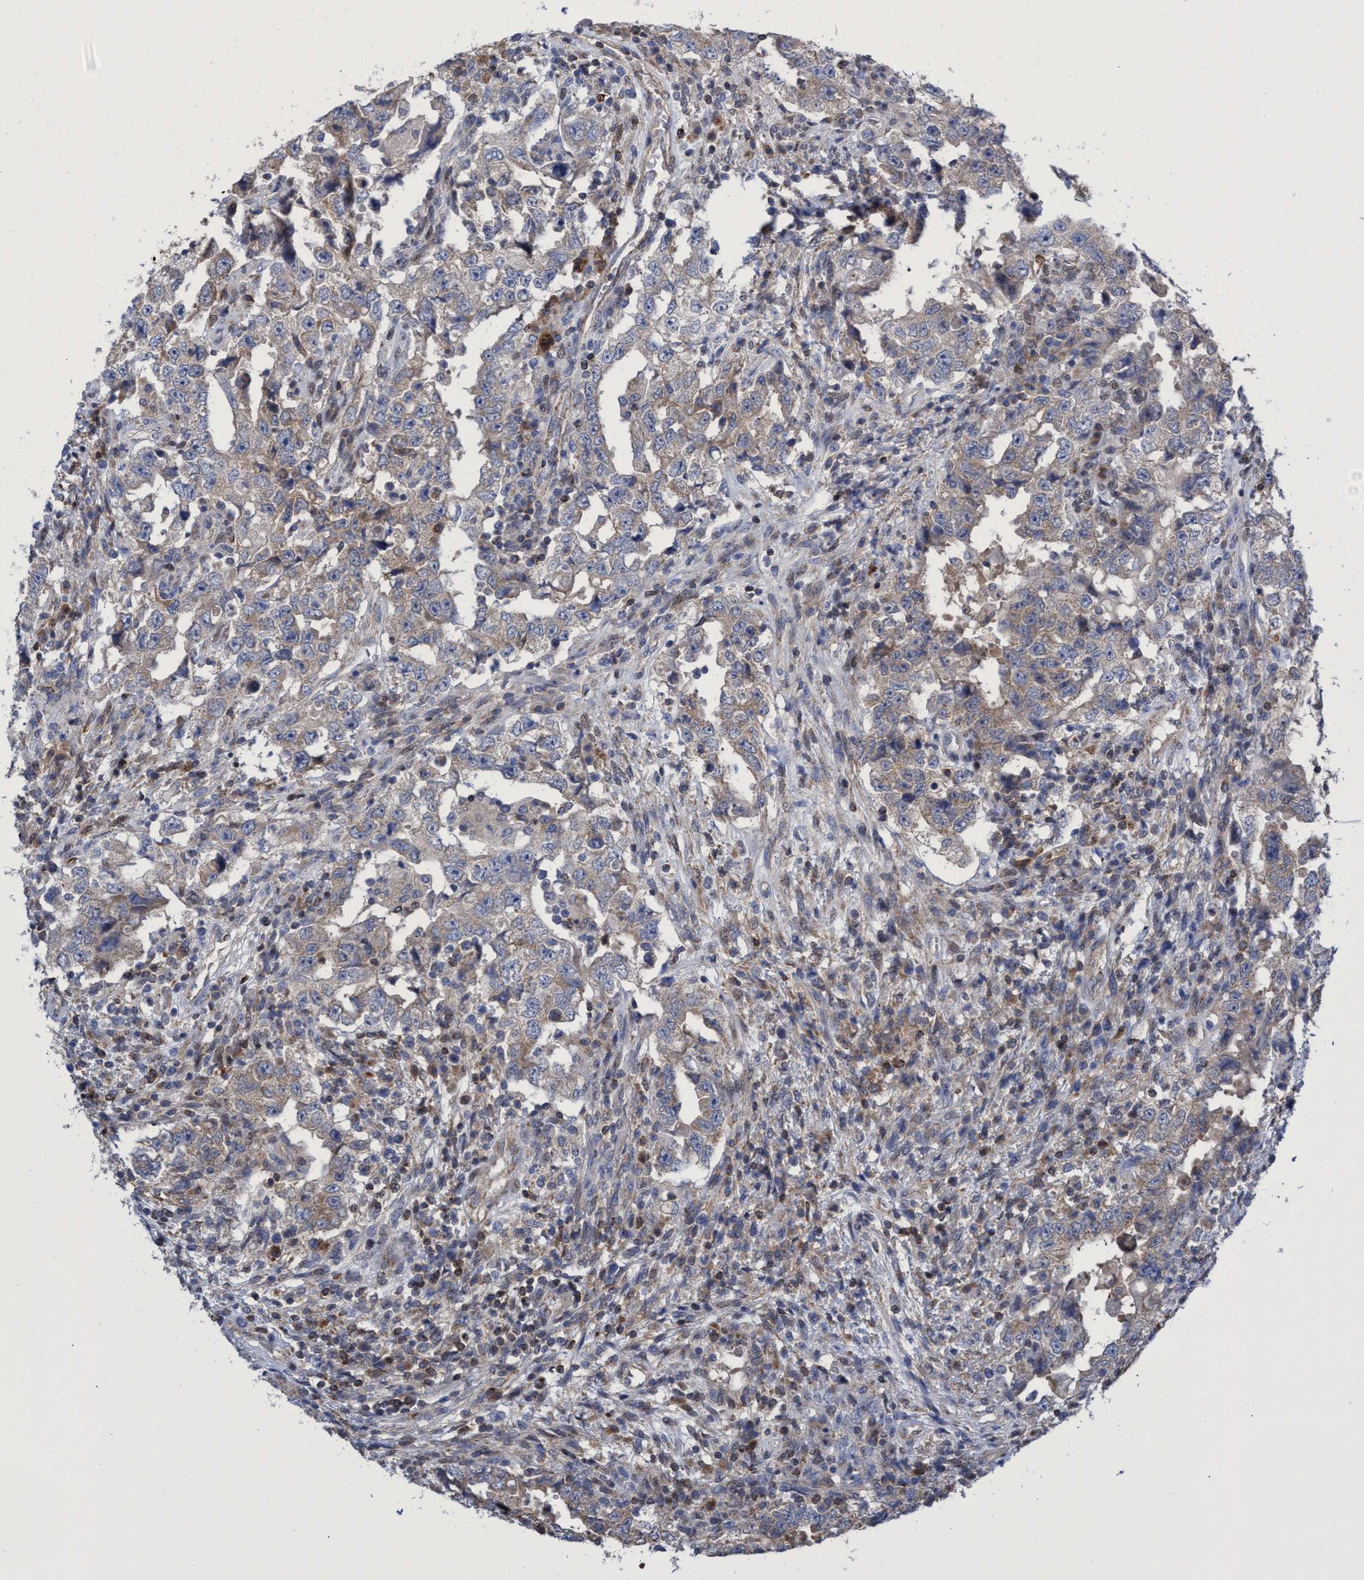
{"staining": {"intensity": "weak", "quantity": "<25%", "location": "cytoplasmic/membranous"}, "tissue": "testis cancer", "cell_type": "Tumor cells", "image_type": "cancer", "snomed": [{"axis": "morphology", "description": "Carcinoma, Embryonal, NOS"}, {"axis": "topography", "description": "Testis"}], "caption": "High magnification brightfield microscopy of embryonal carcinoma (testis) stained with DAB (3,3'-diaminobenzidine) (brown) and counterstained with hematoxylin (blue): tumor cells show no significant positivity.", "gene": "CRYZ", "patient": {"sex": "male", "age": 26}}